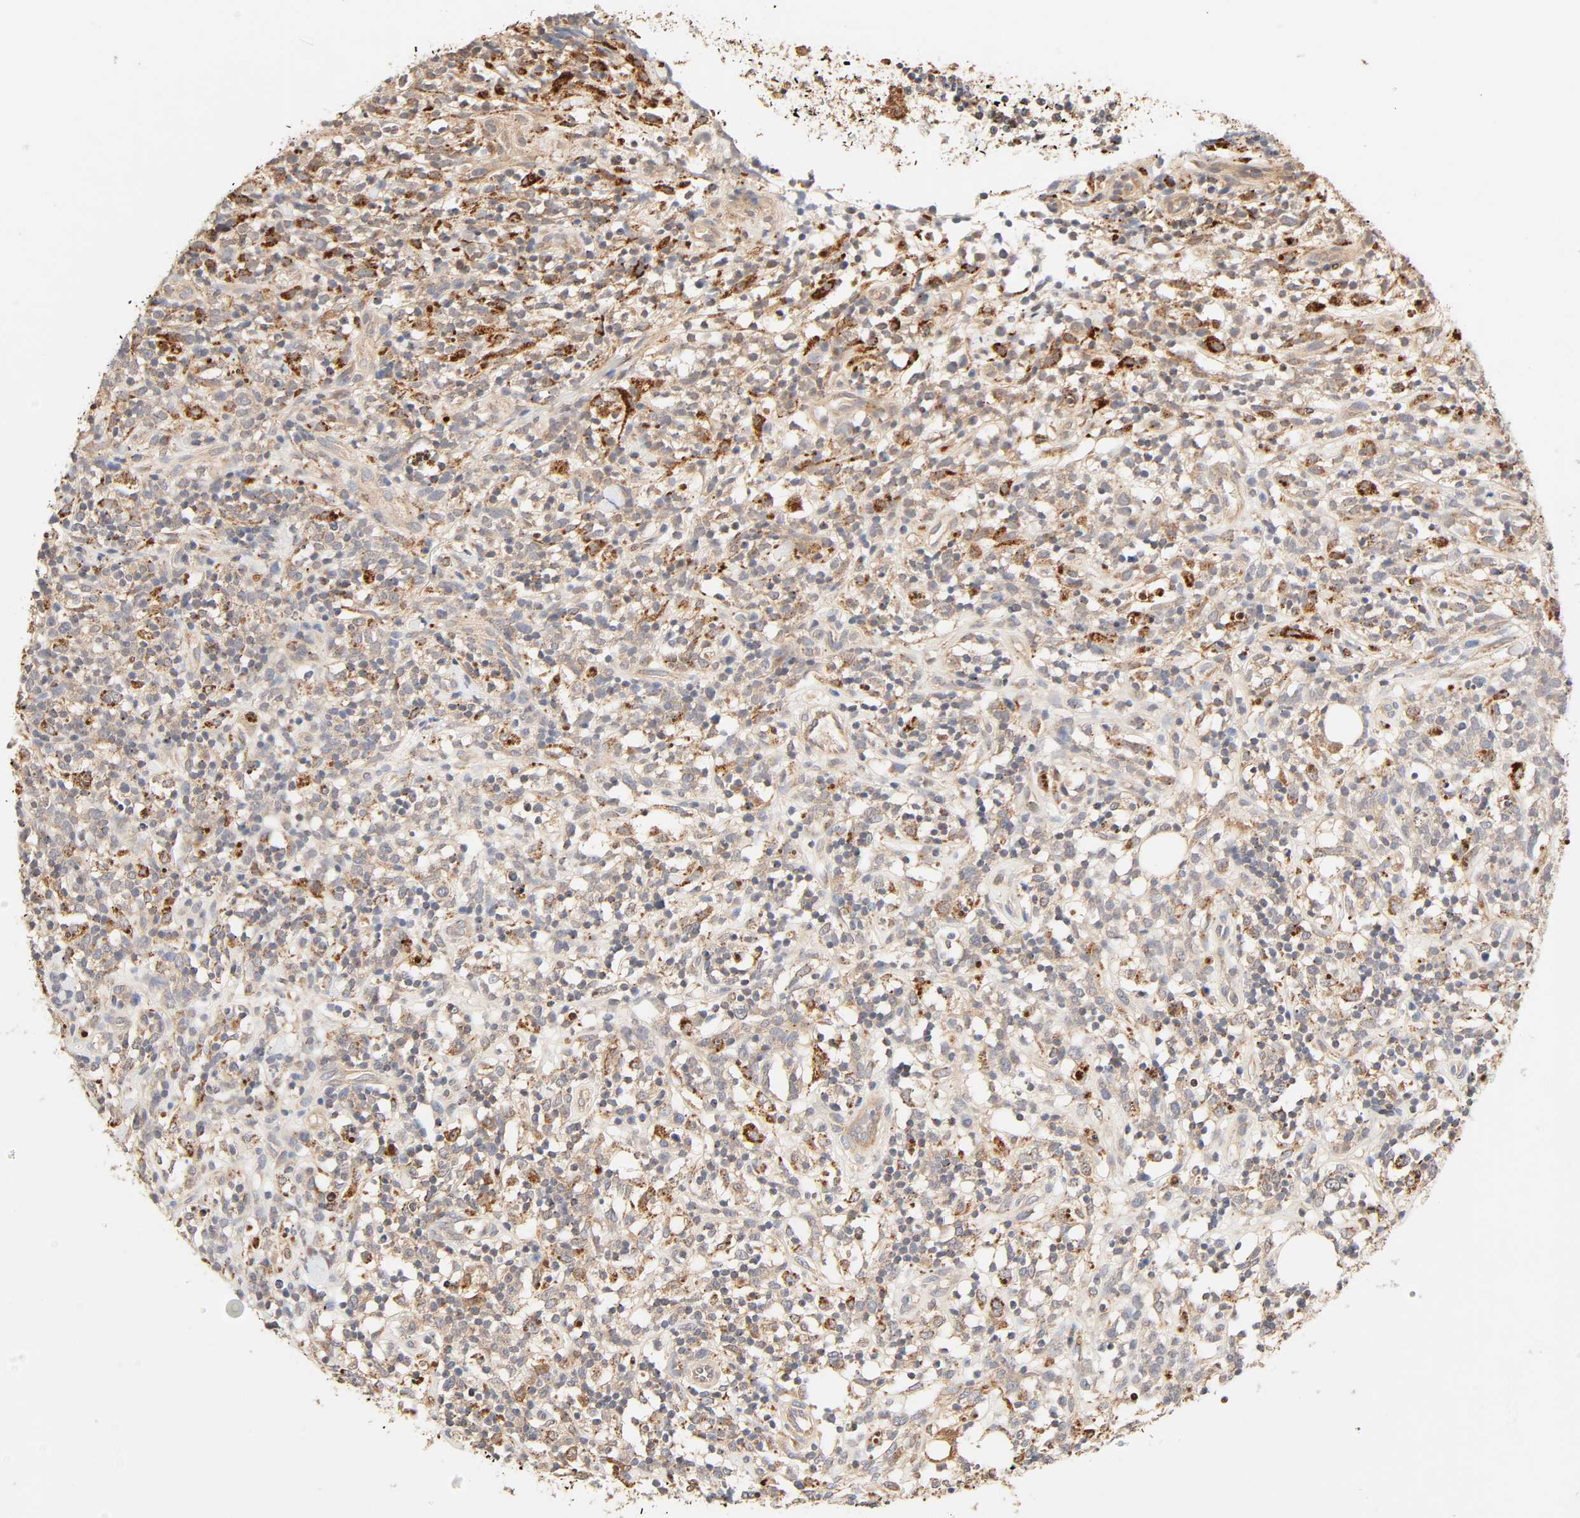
{"staining": {"intensity": "moderate", "quantity": ">75%", "location": "cytoplasmic/membranous"}, "tissue": "lymphoma", "cell_type": "Tumor cells", "image_type": "cancer", "snomed": [{"axis": "morphology", "description": "Malignant lymphoma, non-Hodgkin's type, High grade"}, {"axis": "topography", "description": "Lymph node"}], "caption": "Human high-grade malignant lymphoma, non-Hodgkin's type stained with a protein marker demonstrates moderate staining in tumor cells.", "gene": "MAPK6", "patient": {"sex": "female", "age": 73}}